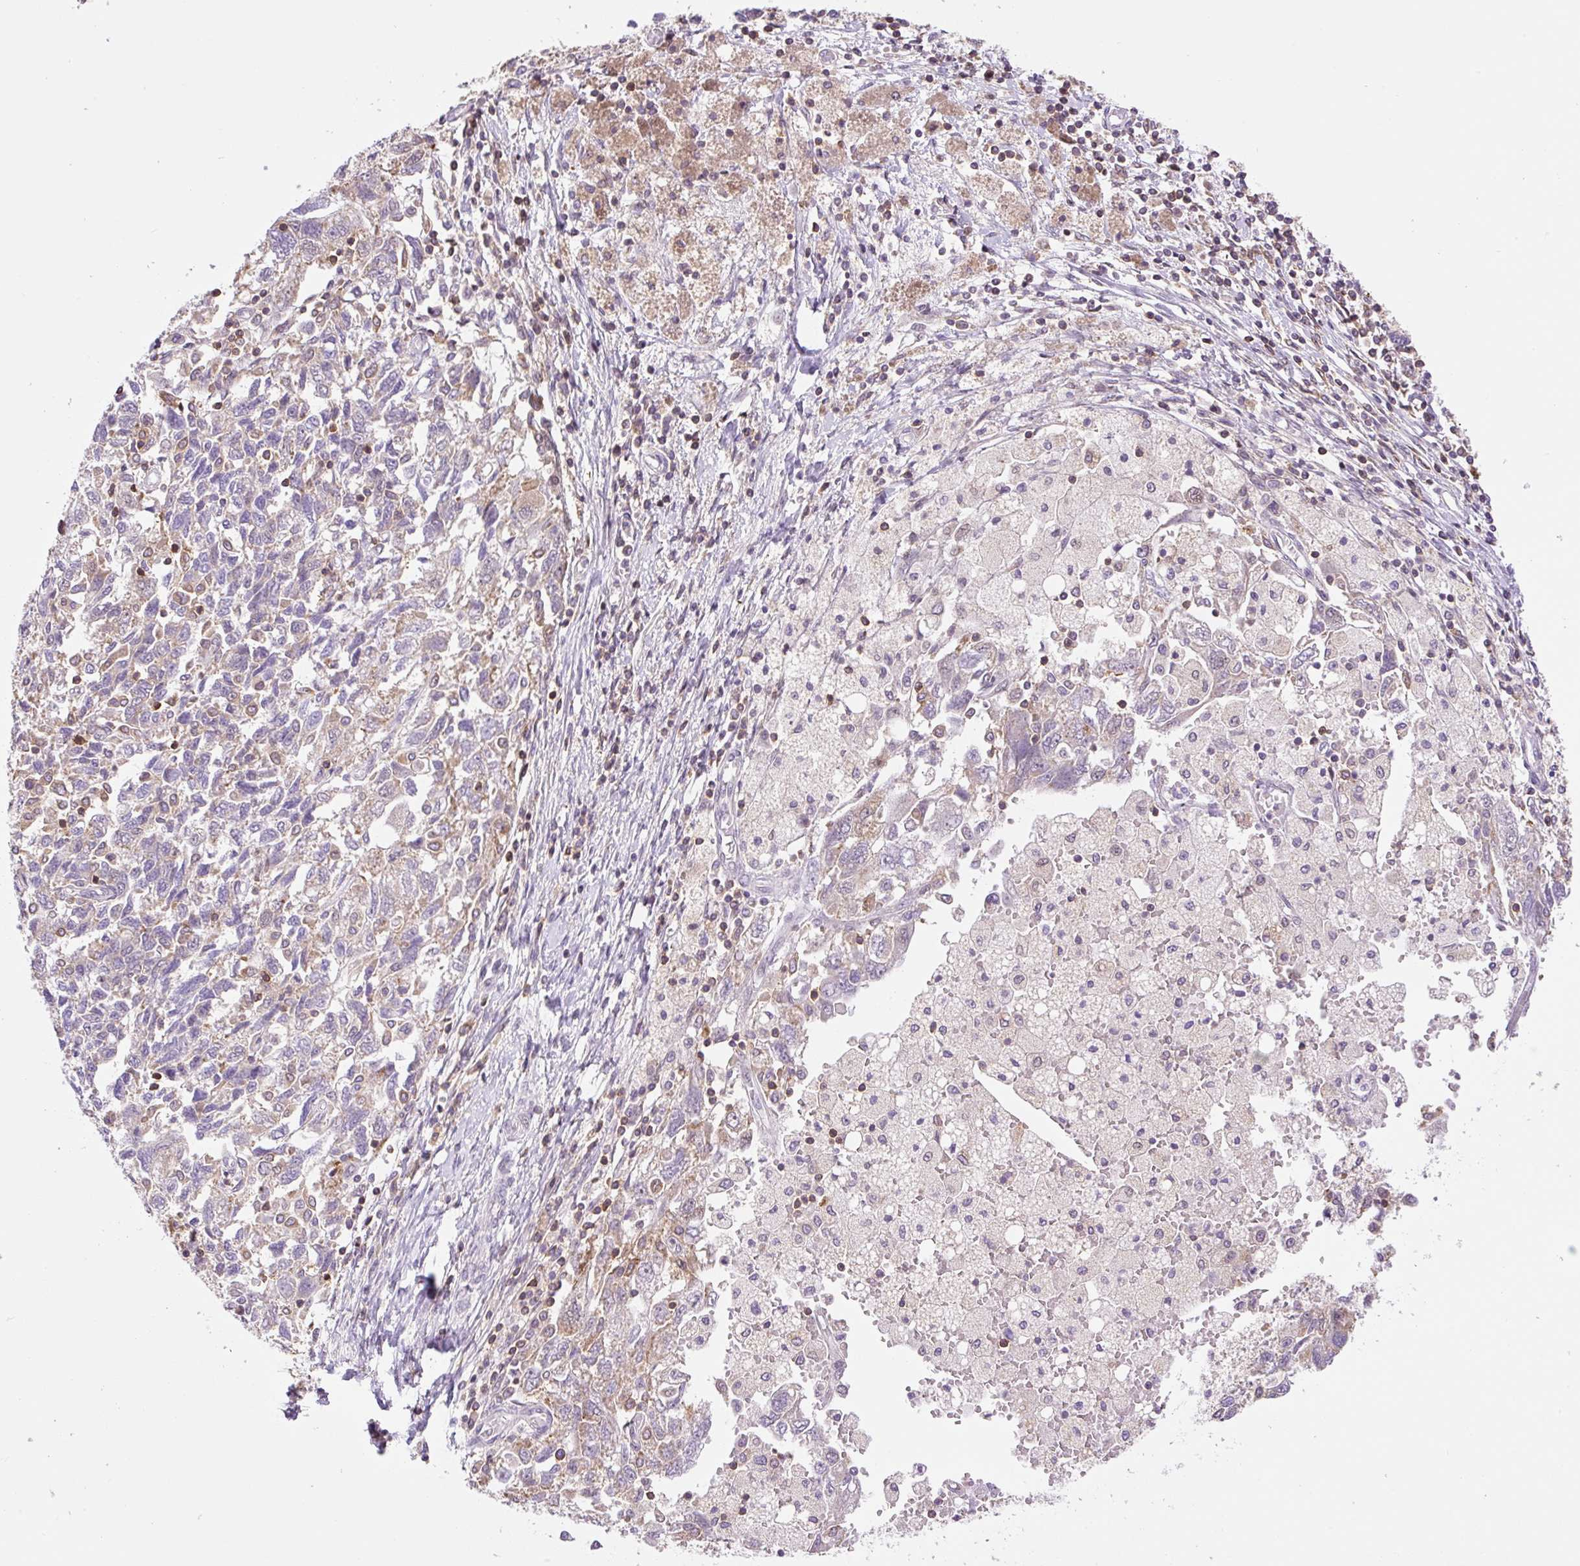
{"staining": {"intensity": "weak", "quantity": "25%-75%", "location": "cytoplasmic/membranous"}, "tissue": "ovarian cancer", "cell_type": "Tumor cells", "image_type": "cancer", "snomed": [{"axis": "morphology", "description": "Carcinoma, NOS"}, {"axis": "morphology", "description": "Cystadenocarcinoma, serous, NOS"}, {"axis": "topography", "description": "Ovary"}], "caption": "Tumor cells display low levels of weak cytoplasmic/membranous positivity in approximately 25%-75% of cells in ovarian serous cystadenocarcinoma.", "gene": "CARD11", "patient": {"sex": "female", "age": 69}}